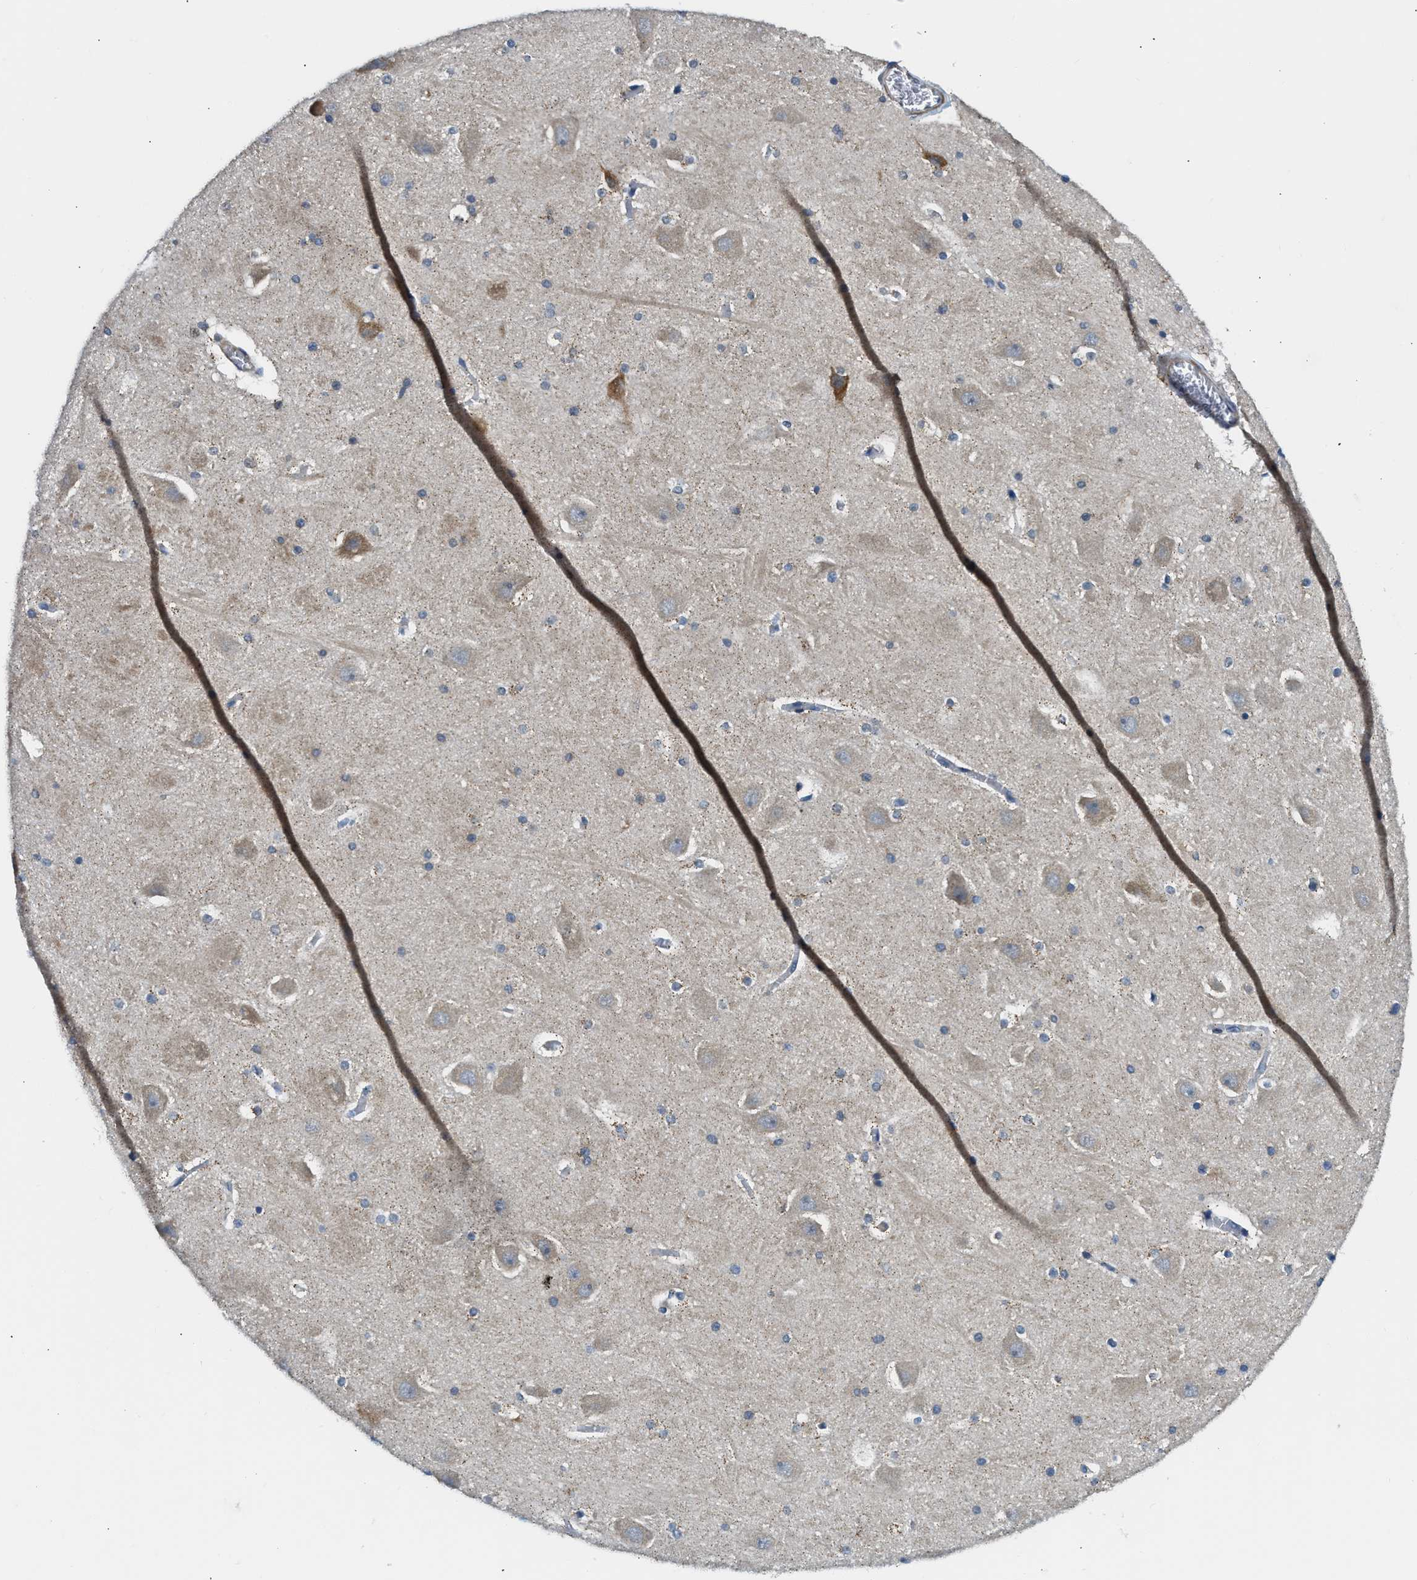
{"staining": {"intensity": "negative", "quantity": "none", "location": "none"}, "tissue": "hippocampus", "cell_type": "Glial cells", "image_type": "normal", "snomed": [{"axis": "morphology", "description": "Normal tissue, NOS"}, {"axis": "topography", "description": "Hippocampus"}], "caption": "Immunohistochemistry (IHC) histopathology image of benign hippocampus stained for a protein (brown), which exhibits no positivity in glial cells. (DAB IHC visualized using brightfield microscopy, high magnification).", "gene": "LPIN2", "patient": {"sex": "male", "age": 45}}